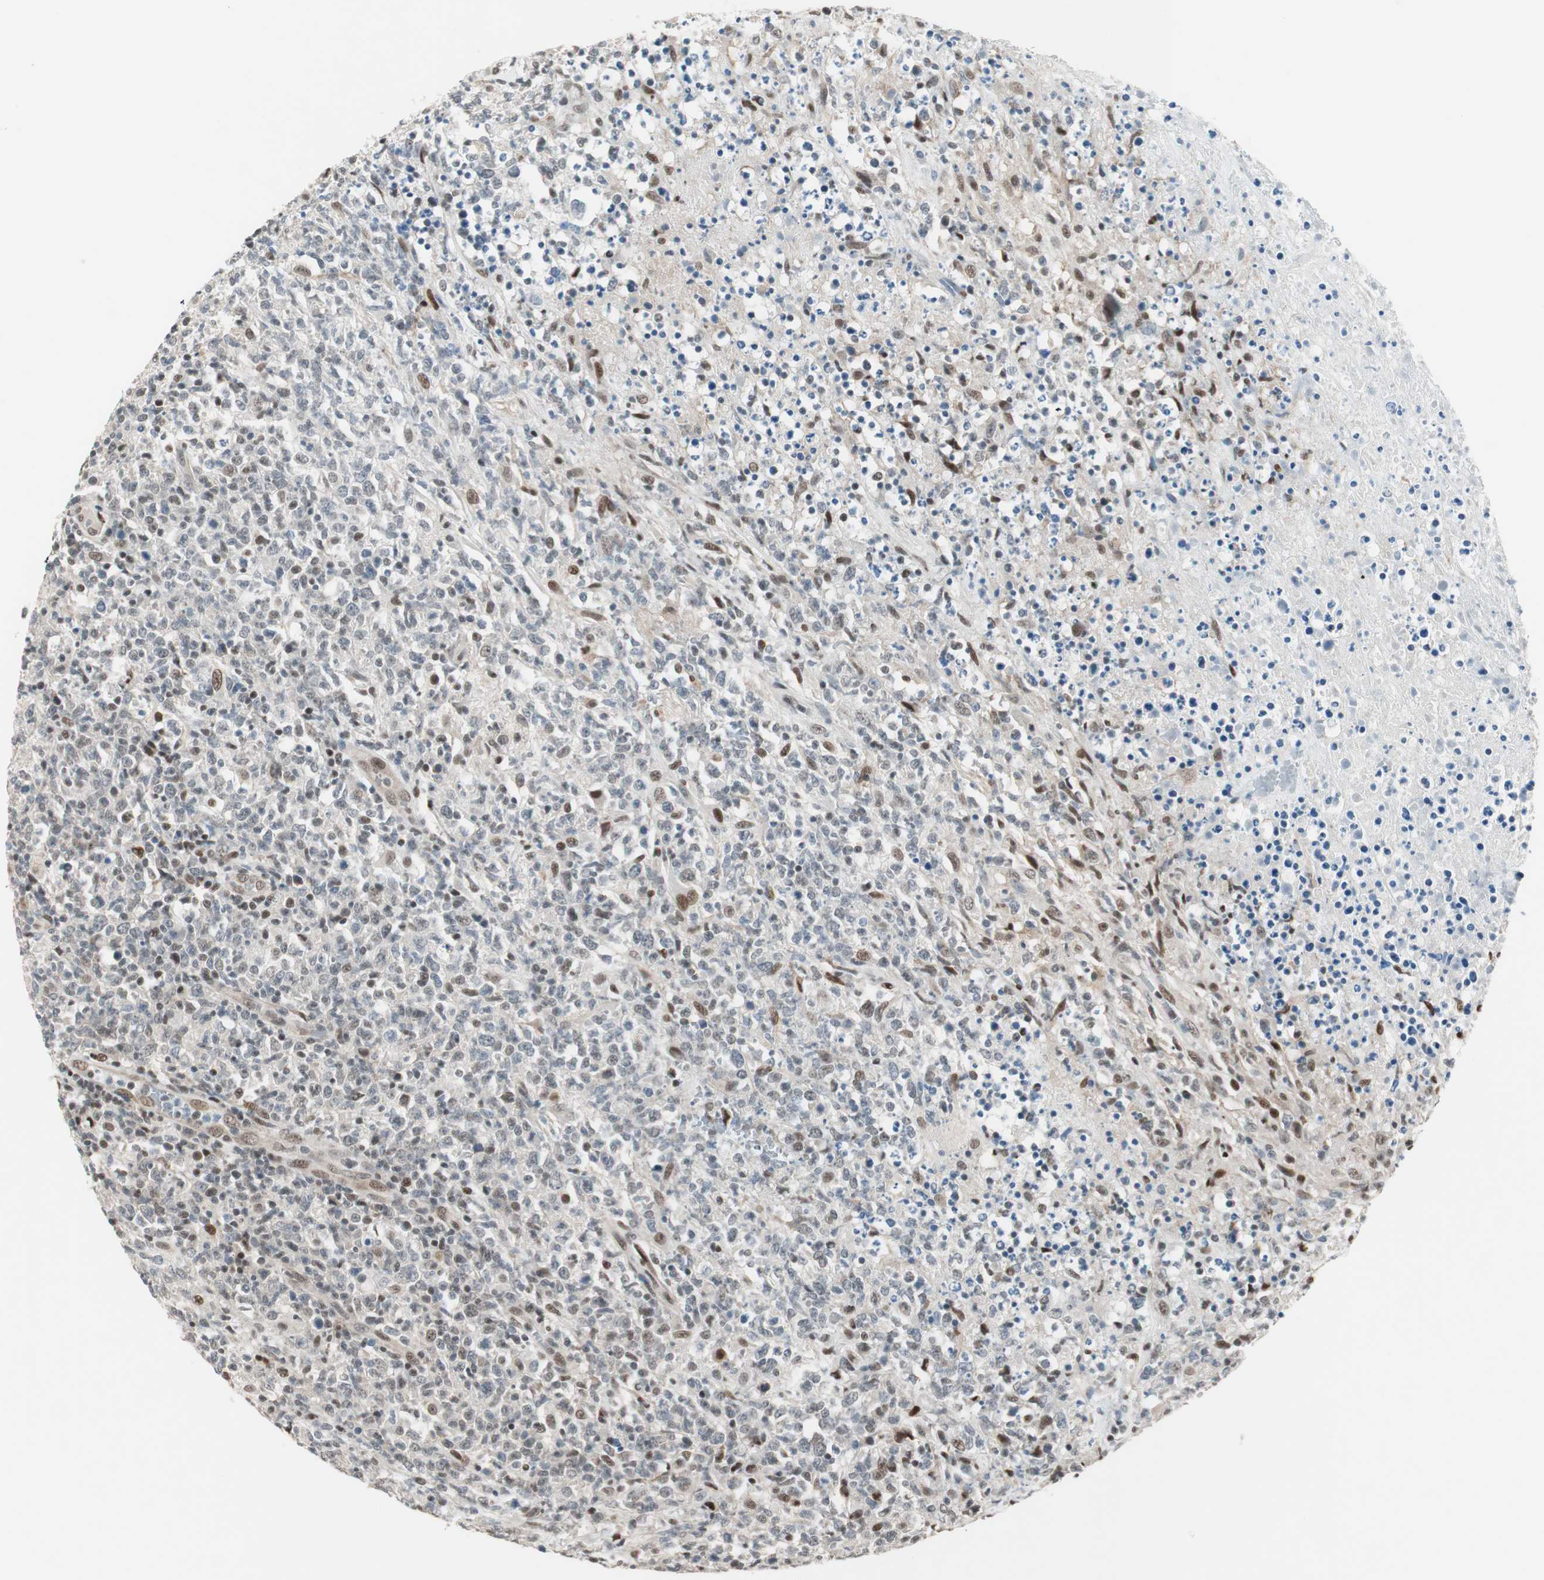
{"staining": {"intensity": "moderate", "quantity": "<25%", "location": "nuclear"}, "tissue": "lymphoma", "cell_type": "Tumor cells", "image_type": "cancer", "snomed": [{"axis": "morphology", "description": "Malignant lymphoma, non-Hodgkin's type, High grade"}, {"axis": "topography", "description": "Lymph node"}], "caption": "DAB (3,3'-diaminobenzidine) immunohistochemical staining of human malignant lymphoma, non-Hodgkin's type (high-grade) exhibits moderate nuclear protein staining in approximately <25% of tumor cells. Using DAB (3,3'-diaminobenzidine) (brown) and hematoxylin (blue) stains, captured at high magnification using brightfield microscopy.", "gene": "ZBTB17", "patient": {"sex": "female", "age": 84}}